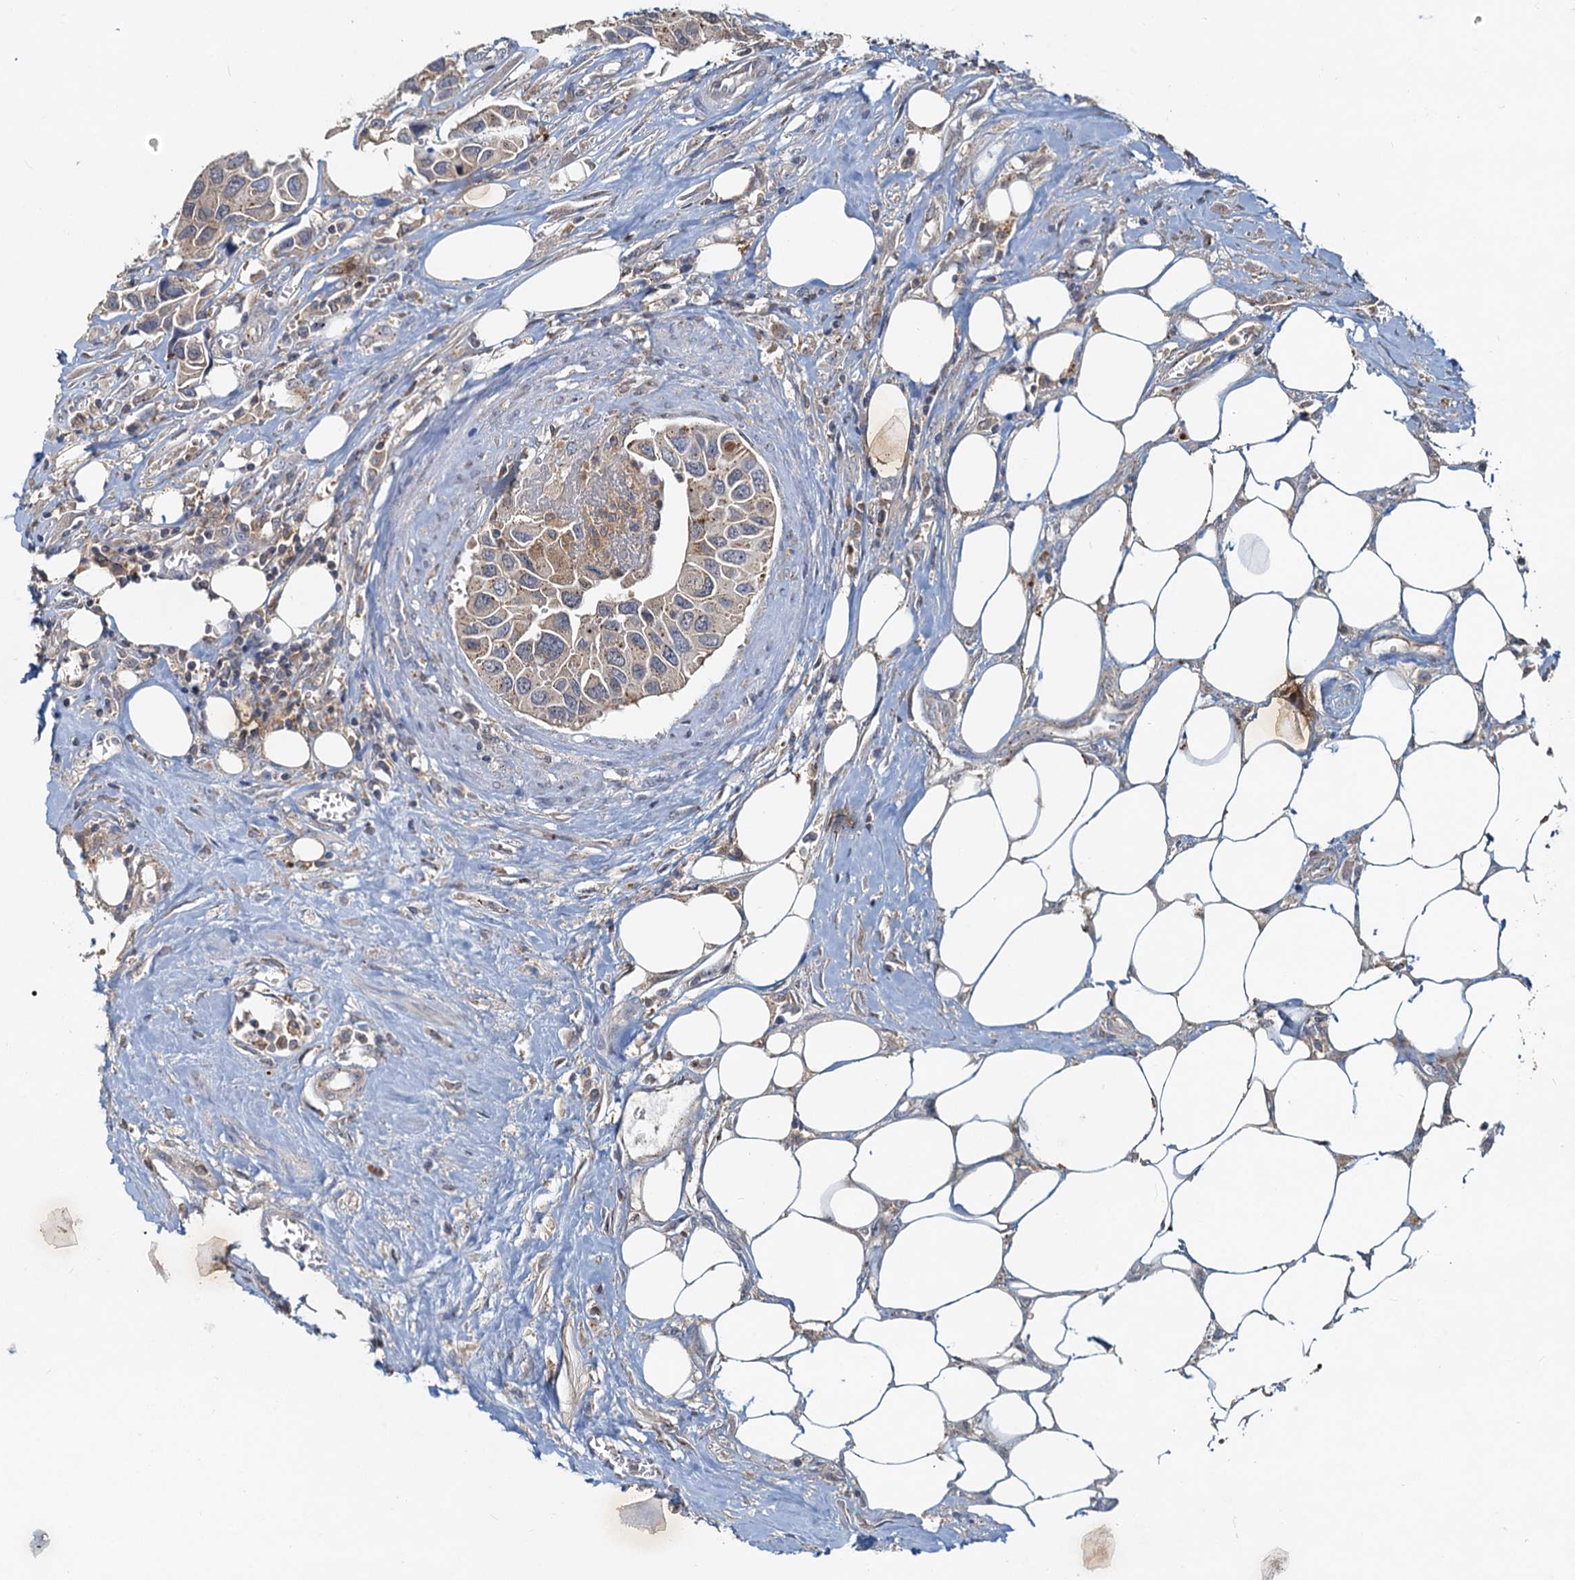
{"staining": {"intensity": "weak", "quantity": "<25%", "location": "cytoplasmic/membranous"}, "tissue": "urothelial cancer", "cell_type": "Tumor cells", "image_type": "cancer", "snomed": [{"axis": "morphology", "description": "Urothelial carcinoma, High grade"}, {"axis": "topography", "description": "Urinary bladder"}], "caption": "Urothelial cancer was stained to show a protein in brown. There is no significant positivity in tumor cells. The staining was performed using DAB to visualize the protein expression in brown, while the nuclei were stained in blue with hematoxylin (Magnification: 20x).", "gene": "TOLLIP", "patient": {"sex": "male", "age": 74}}